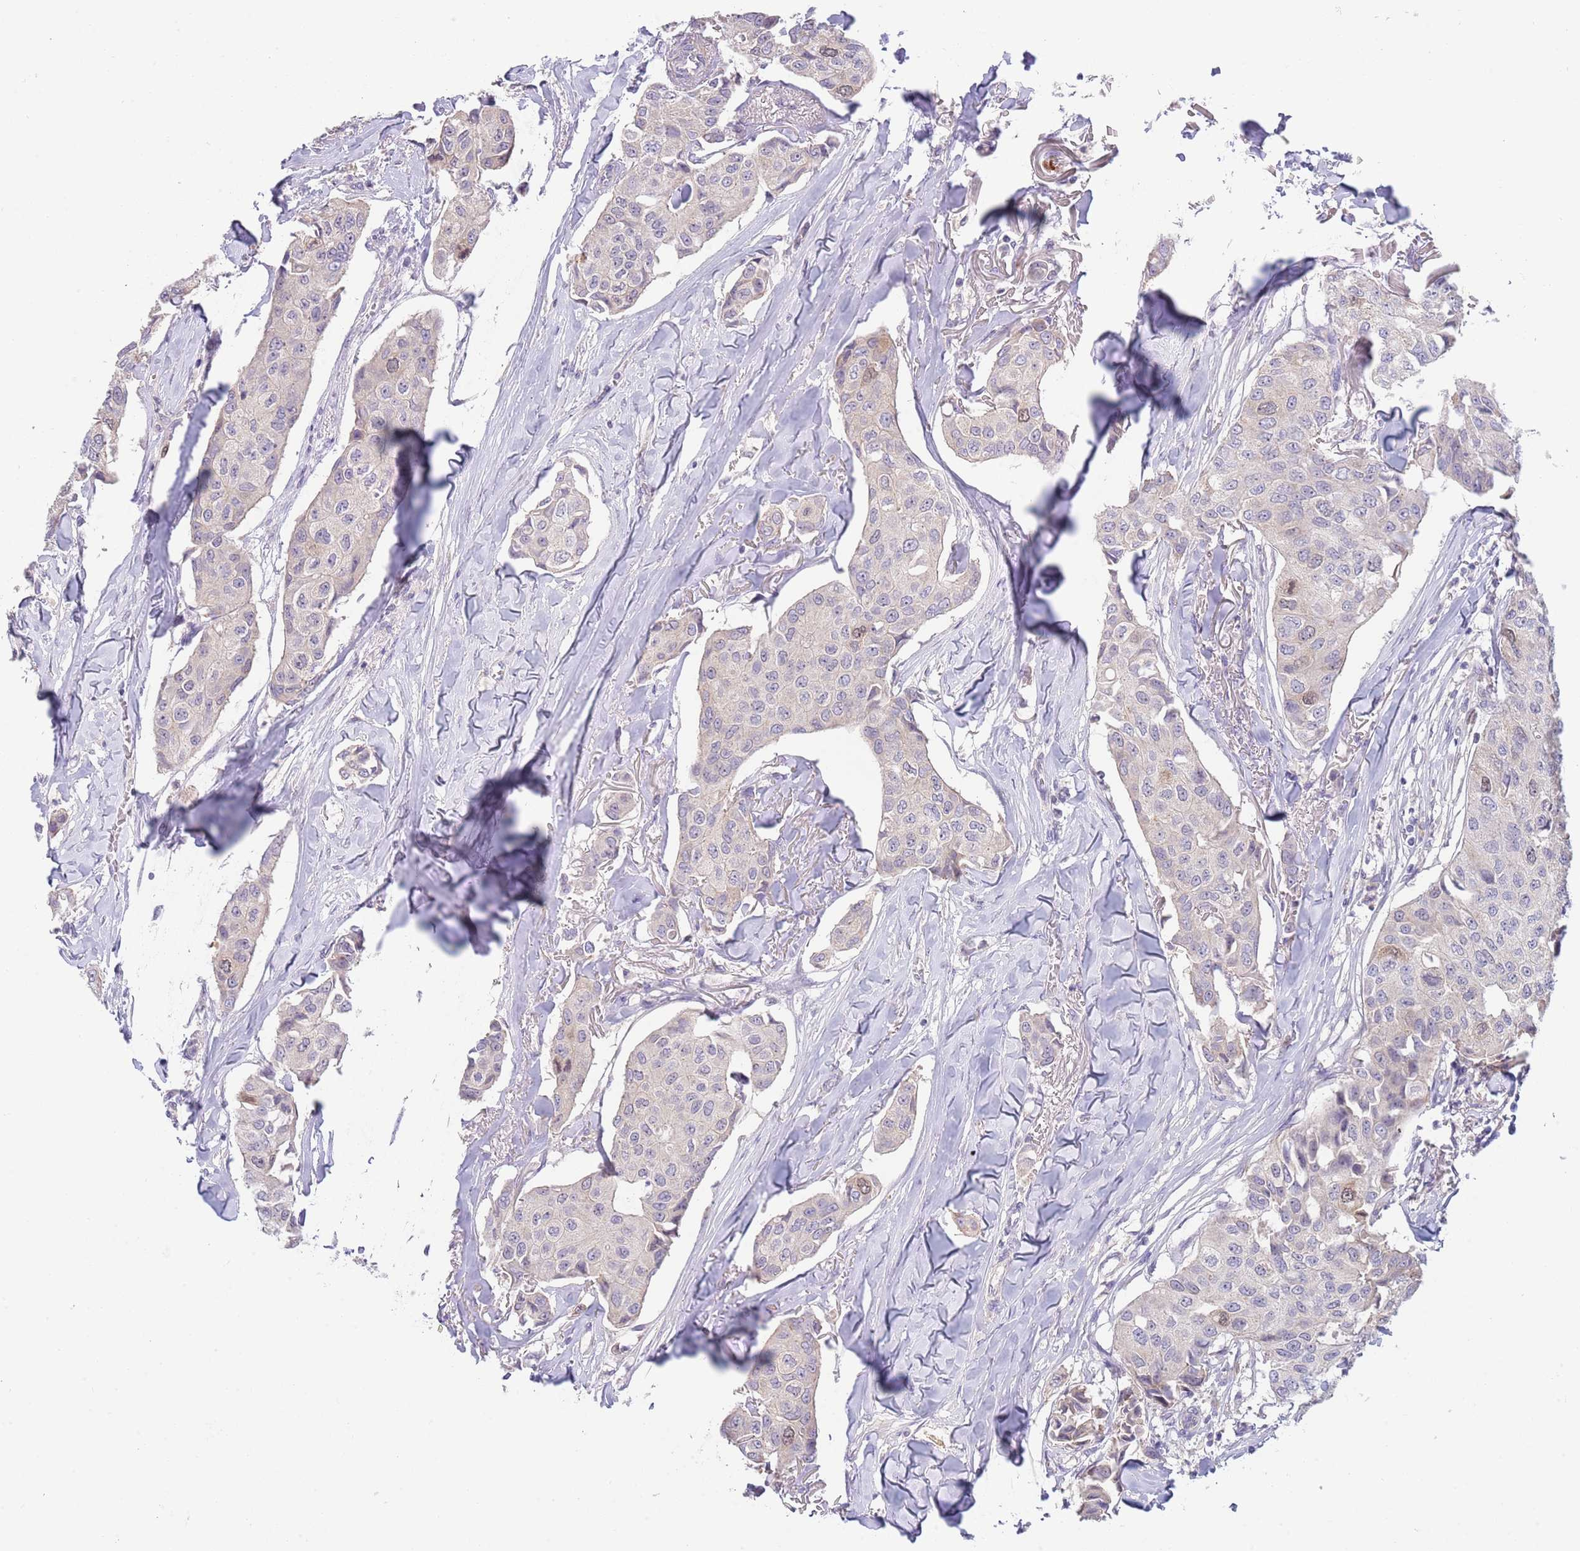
{"staining": {"intensity": "negative", "quantity": "none", "location": "none"}, "tissue": "breast cancer", "cell_type": "Tumor cells", "image_type": "cancer", "snomed": [{"axis": "morphology", "description": "Duct carcinoma"}, {"axis": "topography", "description": "Breast"}], "caption": "This is an immunohistochemistry histopathology image of infiltrating ductal carcinoma (breast). There is no positivity in tumor cells.", "gene": "PIMREG", "patient": {"sex": "female", "age": 80}}